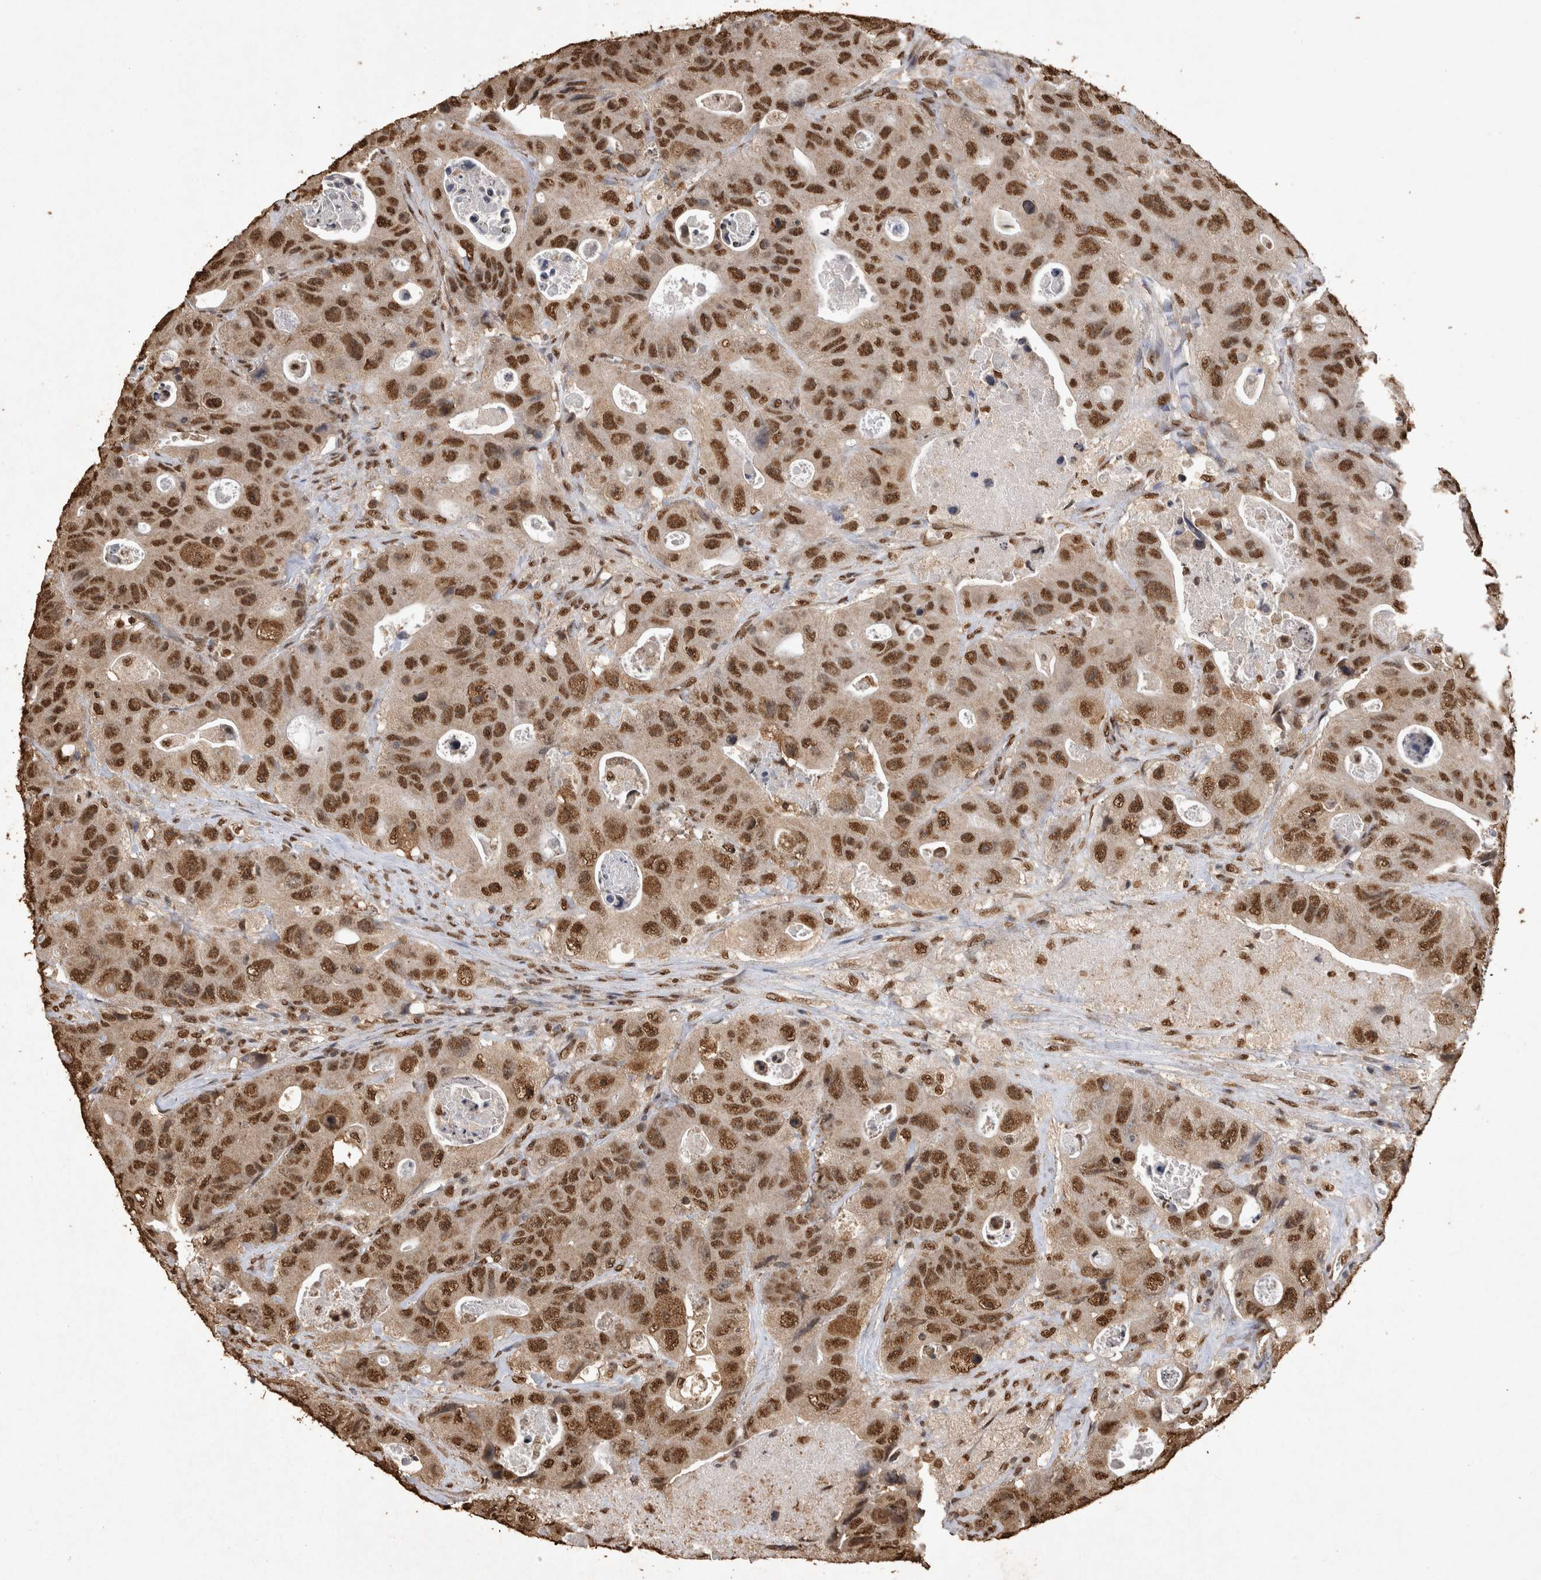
{"staining": {"intensity": "strong", "quantity": ">75%", "location": "nuclear"}, "tissue": "colorectal cancer", "cell_type": "Tumor cells", "image_type": "cancer", "snomed": [{"axis": "morphology", "description": "Adenocarcinoma, NOS"}, {"axis": "topography", "description": "Colon"}], "caption": "Strong nuclear protein expression is present in approximately >75% of tumor cells in colorectal cancer. (Brightfield microscopy of DAB IHC at high magnification).", "gene": "OAS2", "patient": {"sex": "female", "age": 46}}